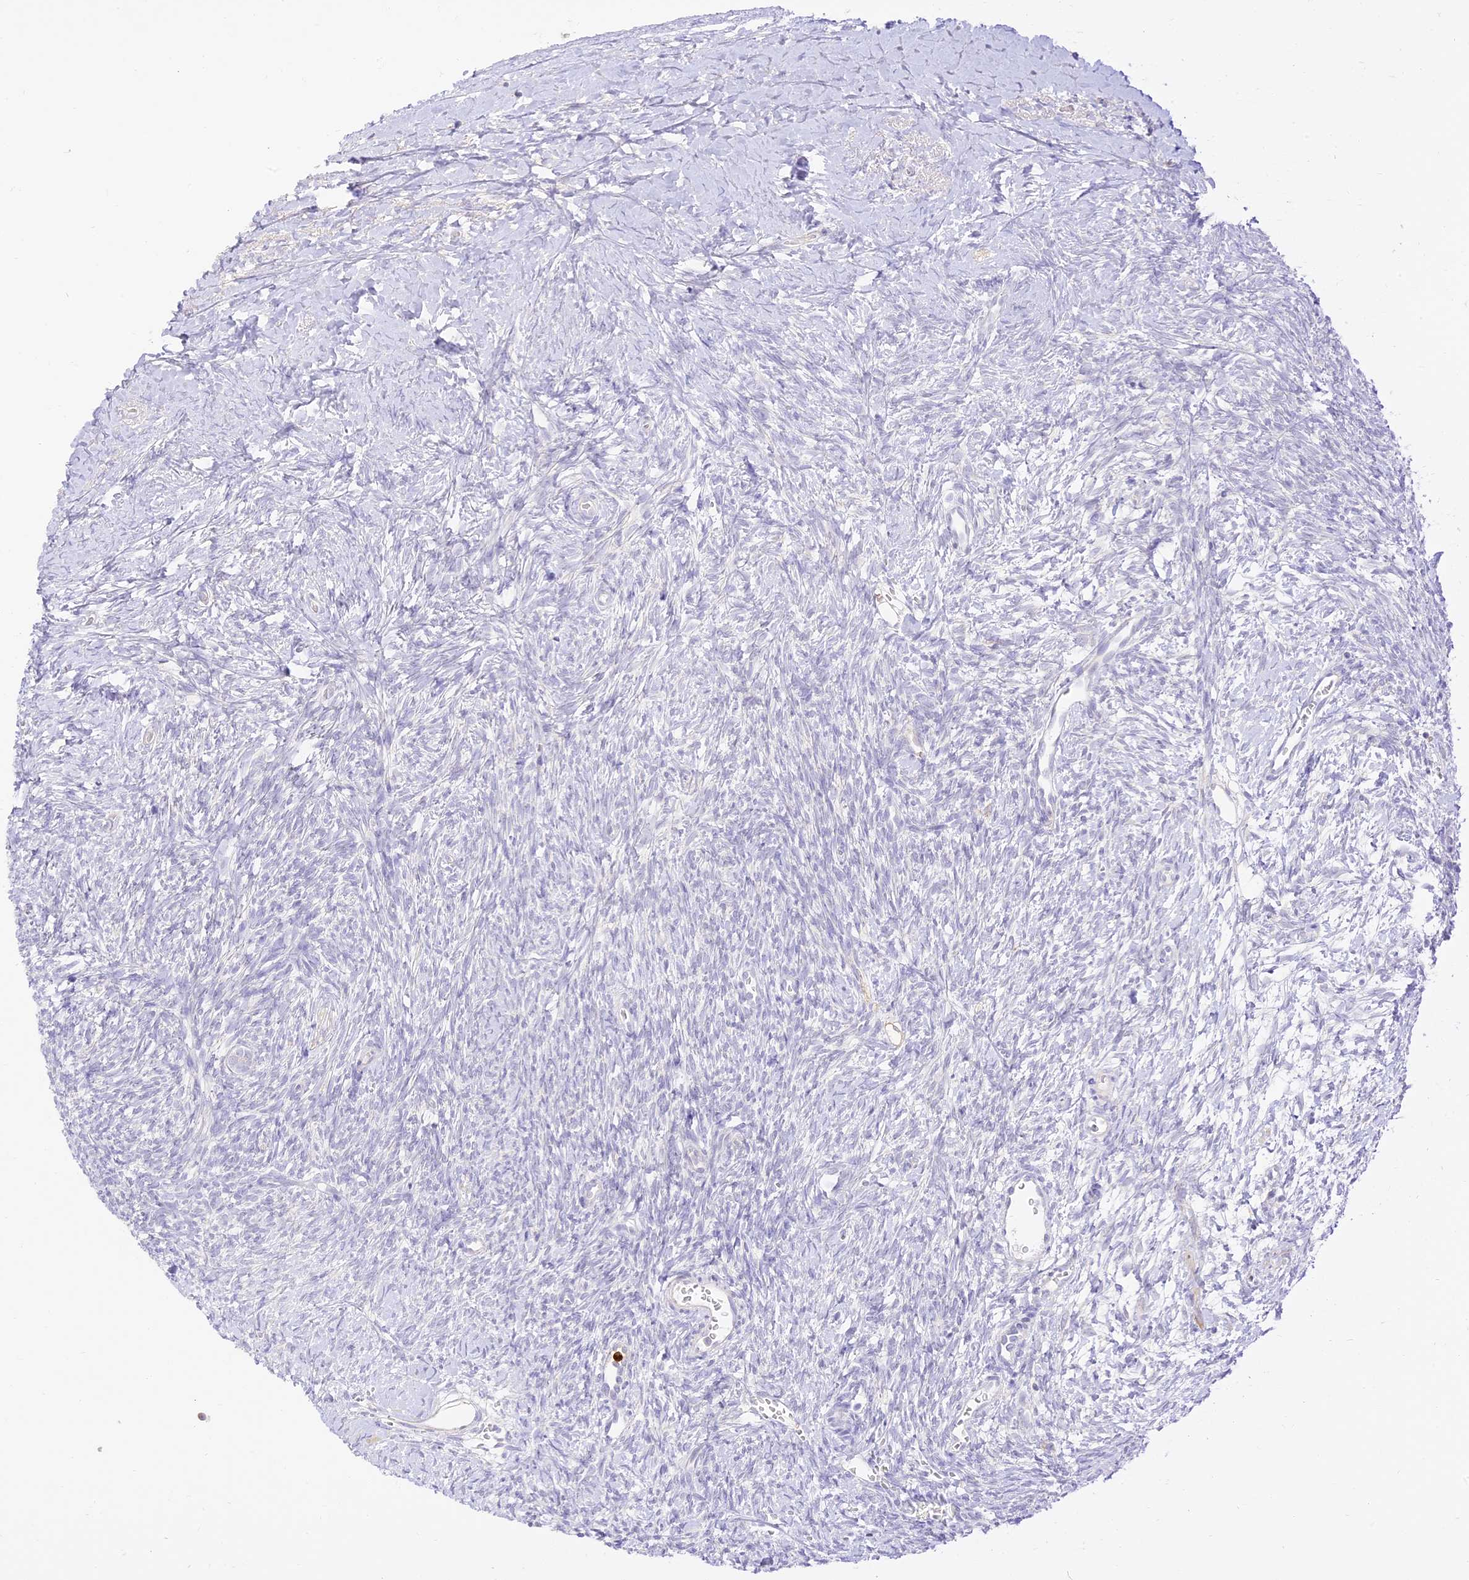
{"staining": {"intensity": "negative", "quantity": "none", "location": "none"}, "tissue": "ovary", "cell_type": "Ovarian stroma cells", "image_type": "normal", "snomed": [{"axis": "morphology", "description": "Normal tissue, NOS"}, {"axis": "morphology", "description": "Developmental malformation"}, {"axis": "topography", "description": "Ovary"}], "caption": "IHC photomicrograph of benign ovary: human ovary stained with DAB (3,3'-diaminobenzidine) displays no significant protein expression in ovarian stroma cells.", "gene": "LRRC15", "patient": {"sex": "female", "age": 39}}